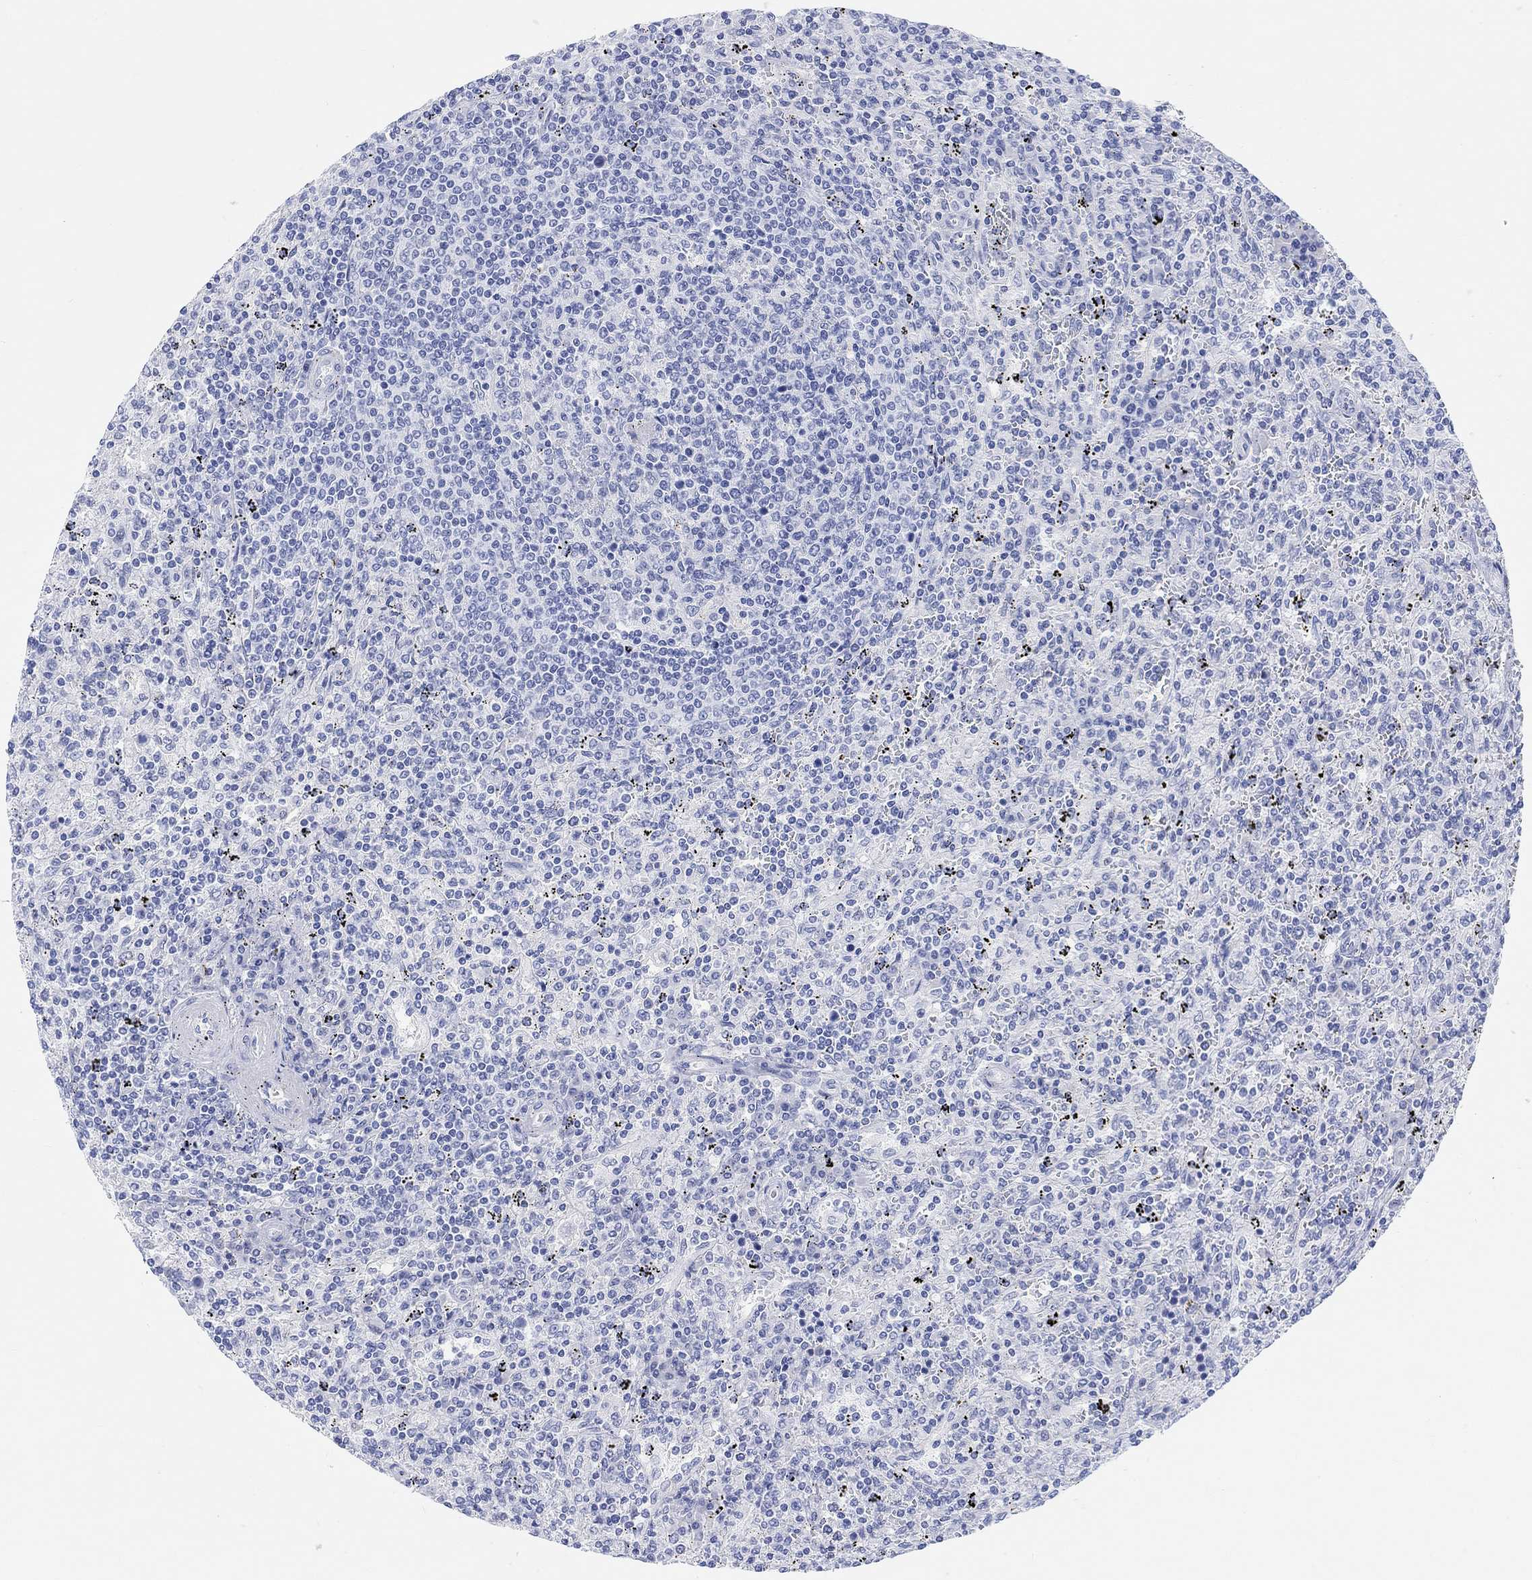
{"staining": {"intensity": "negative", "quantity": "none", "location": "none"}, "tissue": "lymphoma", "cell_type": "Tumor cells", "image_type": "cancer", "snomed": [{"axis": "morphology", "description": "Malignant lymphoma, non-Hodgkin's type, Low grade"}, {"axis": "topography", "description": "Spleen"}], "caption": "Tumor cells are negative for protein expression in human malignant lymphoma, non-Hodgkin's type (low-grade).", "gene": "XIRP2", "patient": {"sex": "male", "age": 62}}